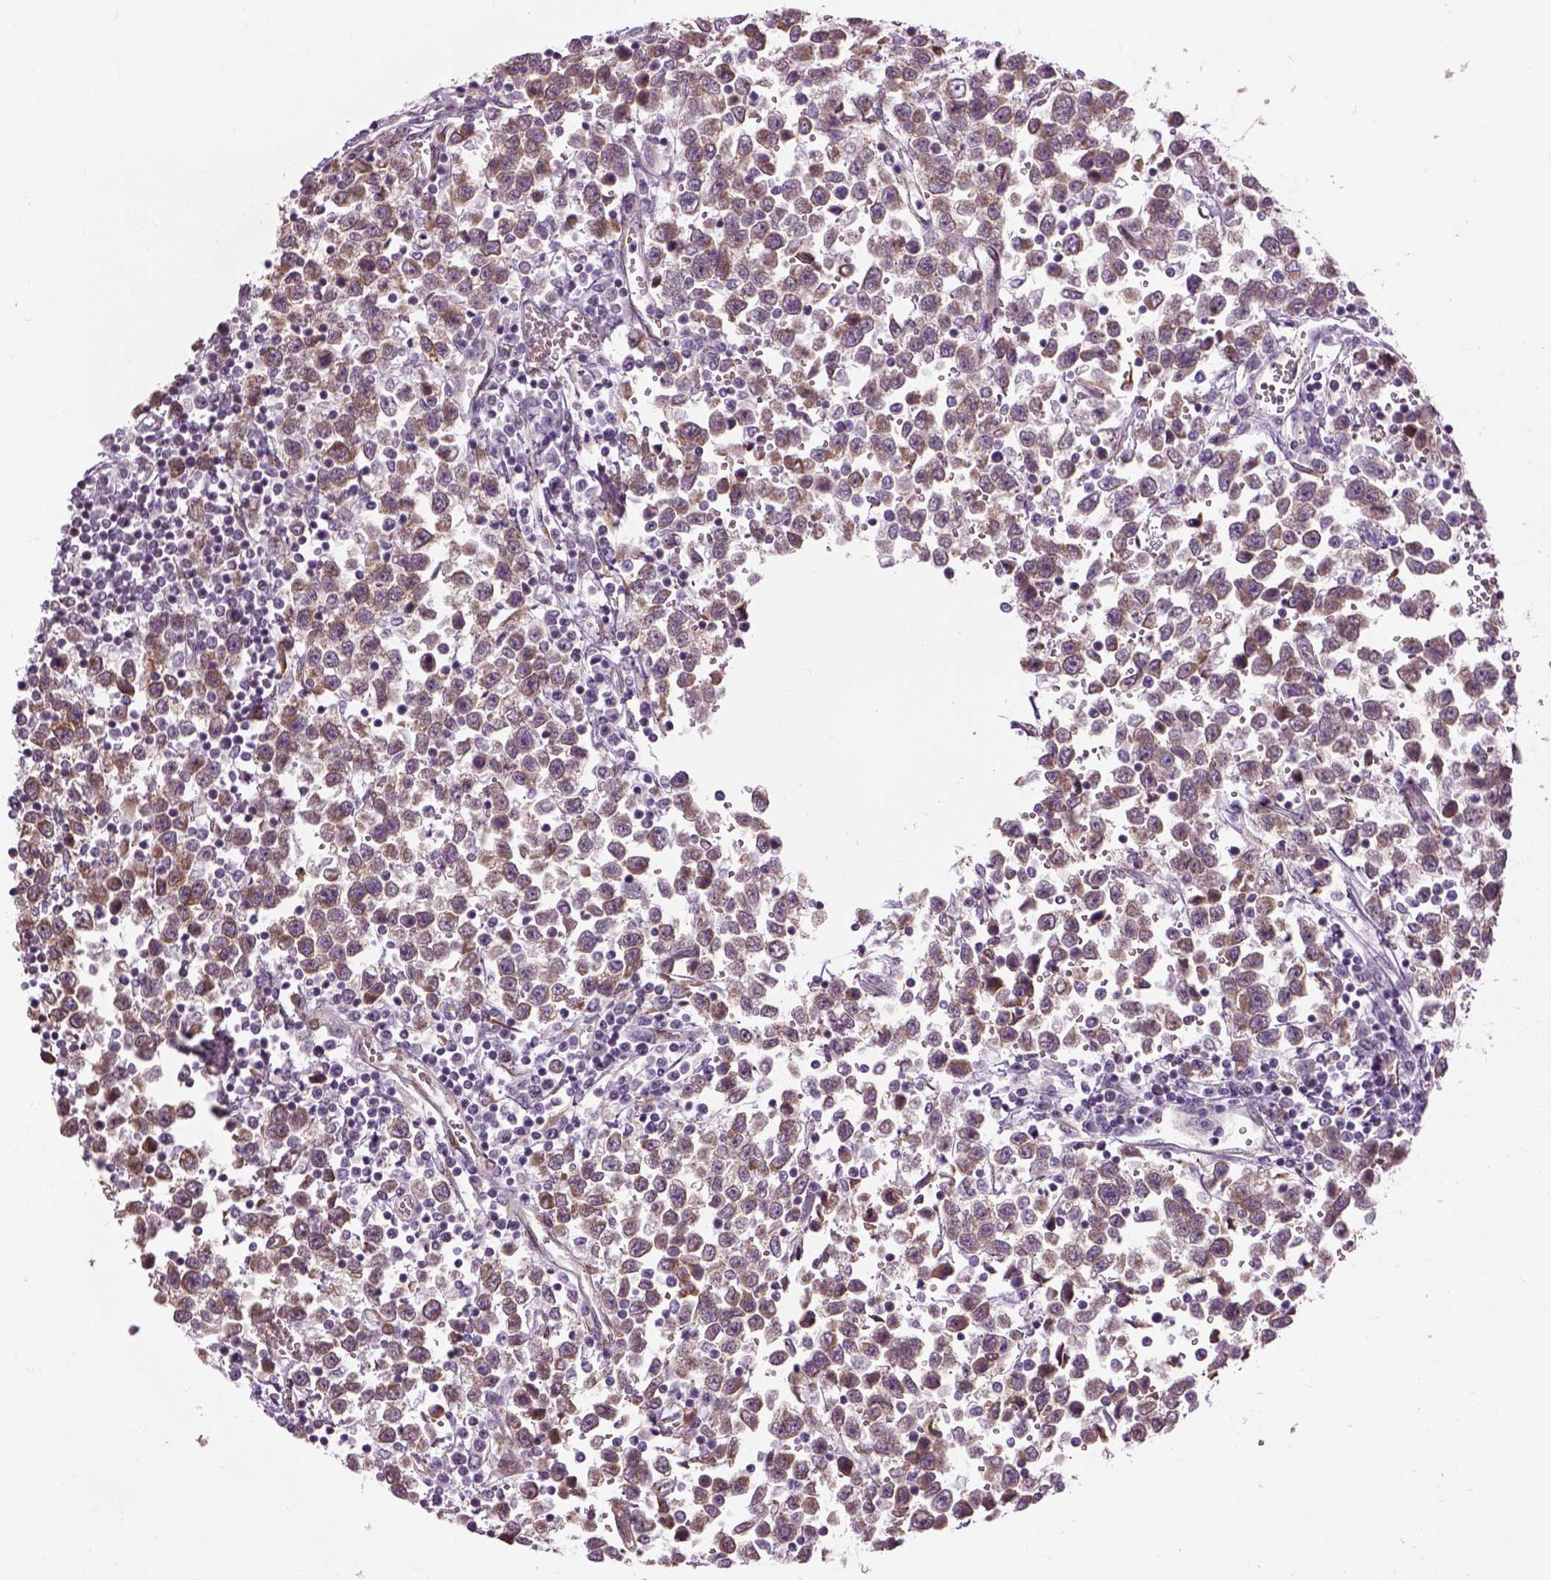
{"staining": {"intensity": "moderate", "quantity": ">75%", "location": "cytoplasmic/membranous"}, "tissue": "testis cancer", "cell_type": "Tumor cells", "image_type": "cancer", "snomed": [{"axis": "morphology", "description": "Seminoma, NOS"}, {"axis": "topography", "description": "Testis"}], "caption": "Immunohistochemistry (DAB) staining of human seminoma (testis) displays moderate cytoplasmic/membranous protein positivity in approximately >75% of tumor cells. (Brightfield microscopy of DAB IHC at high magnification).", "gene": "XK", "patient": {"sex": "male", "age": 34}}